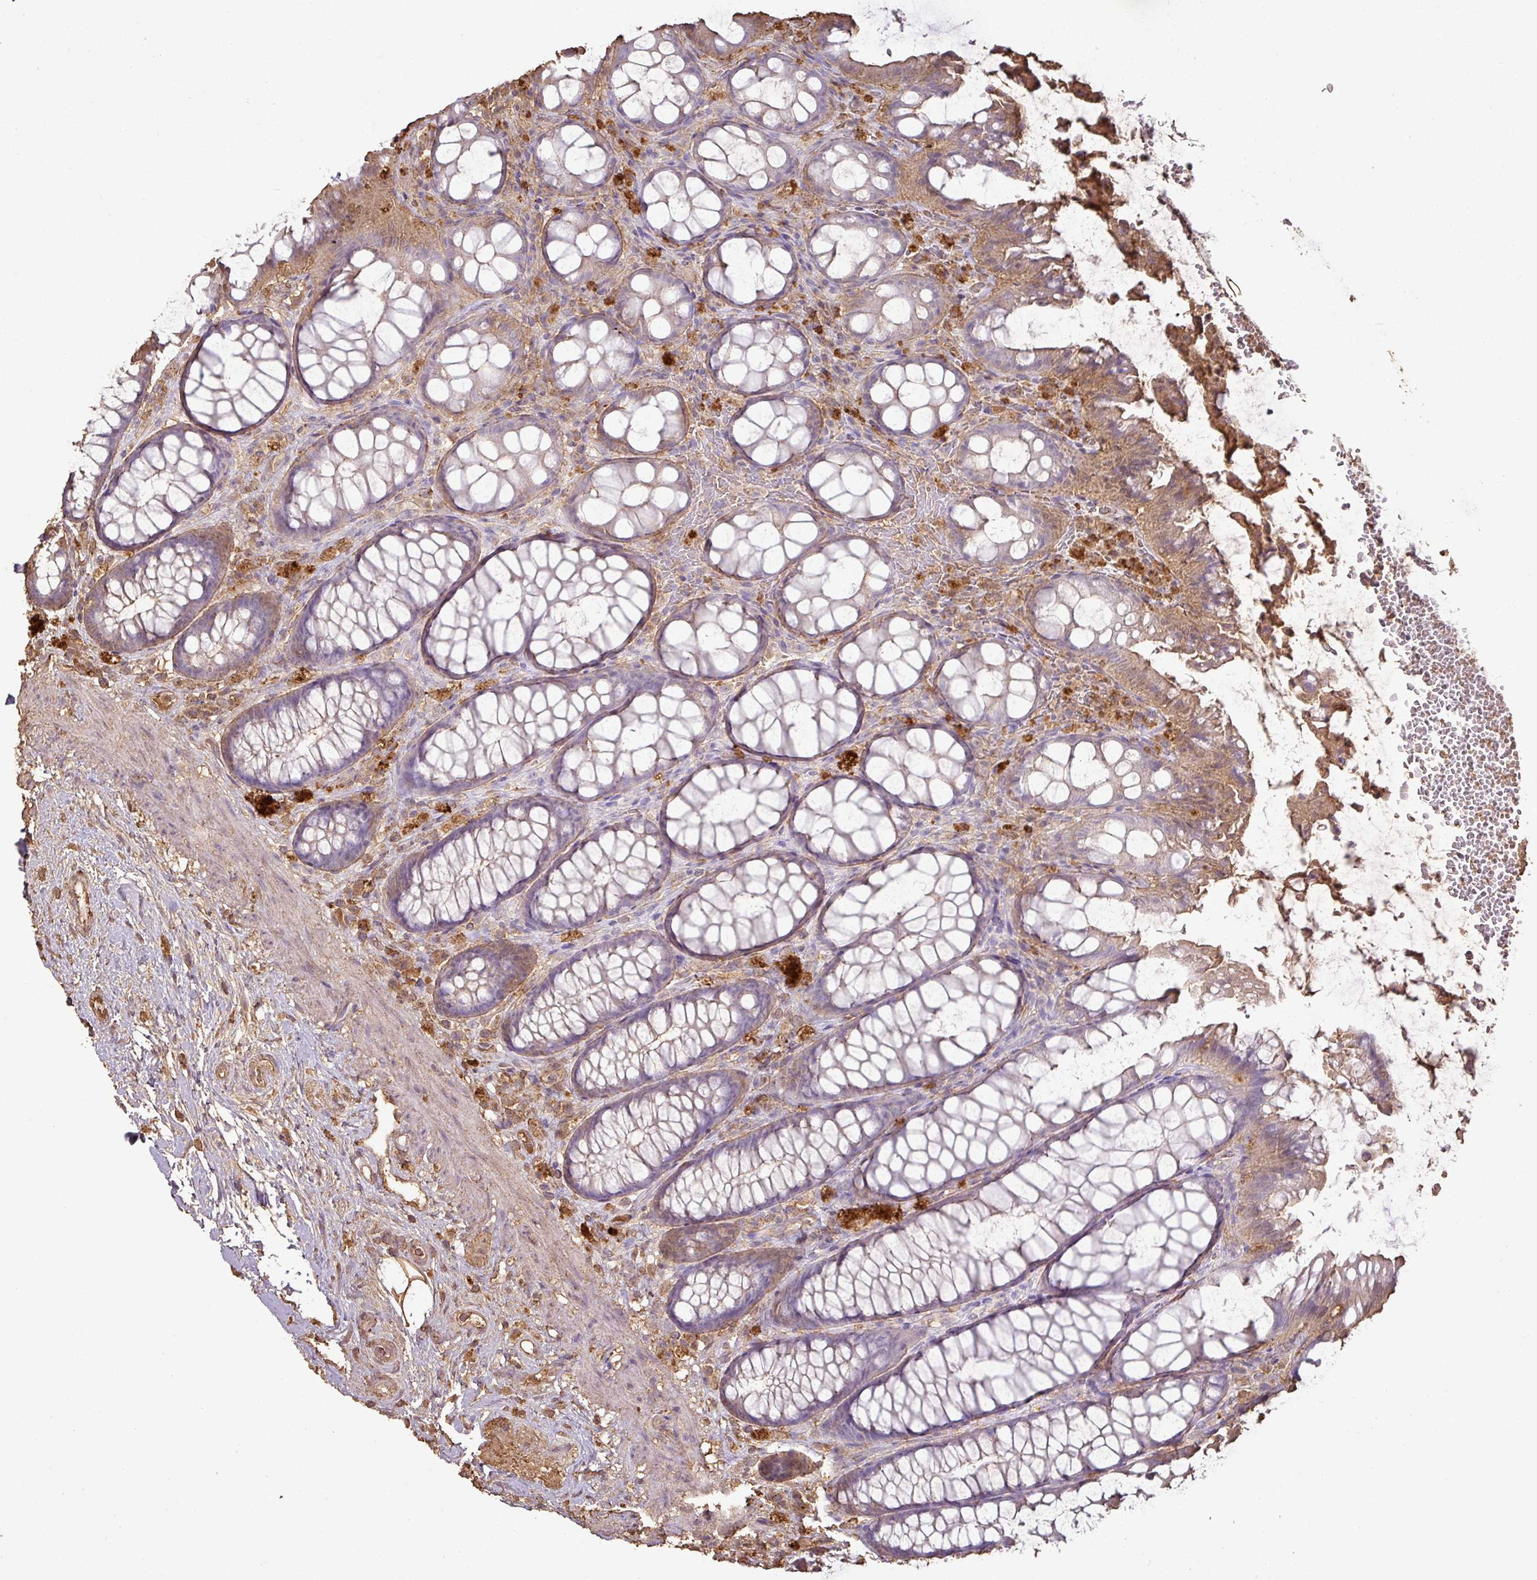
{"staining": {"intensity": "moderate", "quantity": "<25%", "location": "cytoplasmic/membranous"}, "tissue": "rectum", "cell_type": "Glandular cells", "image_type": "normal", "snomed": [{"axis": "morphology", "description": "Normal tissue, NOS"}, {"axis": "topography", "description": "Rectum"}], "caption": "This is an image of immunohistochemistry (IHC) staining of normal rectum, which shows moderate expression in the cytoplasmic/membranous of glandular cells.", "gene": "ATAT1", "patient": {"sex": "female", "age": 67}}